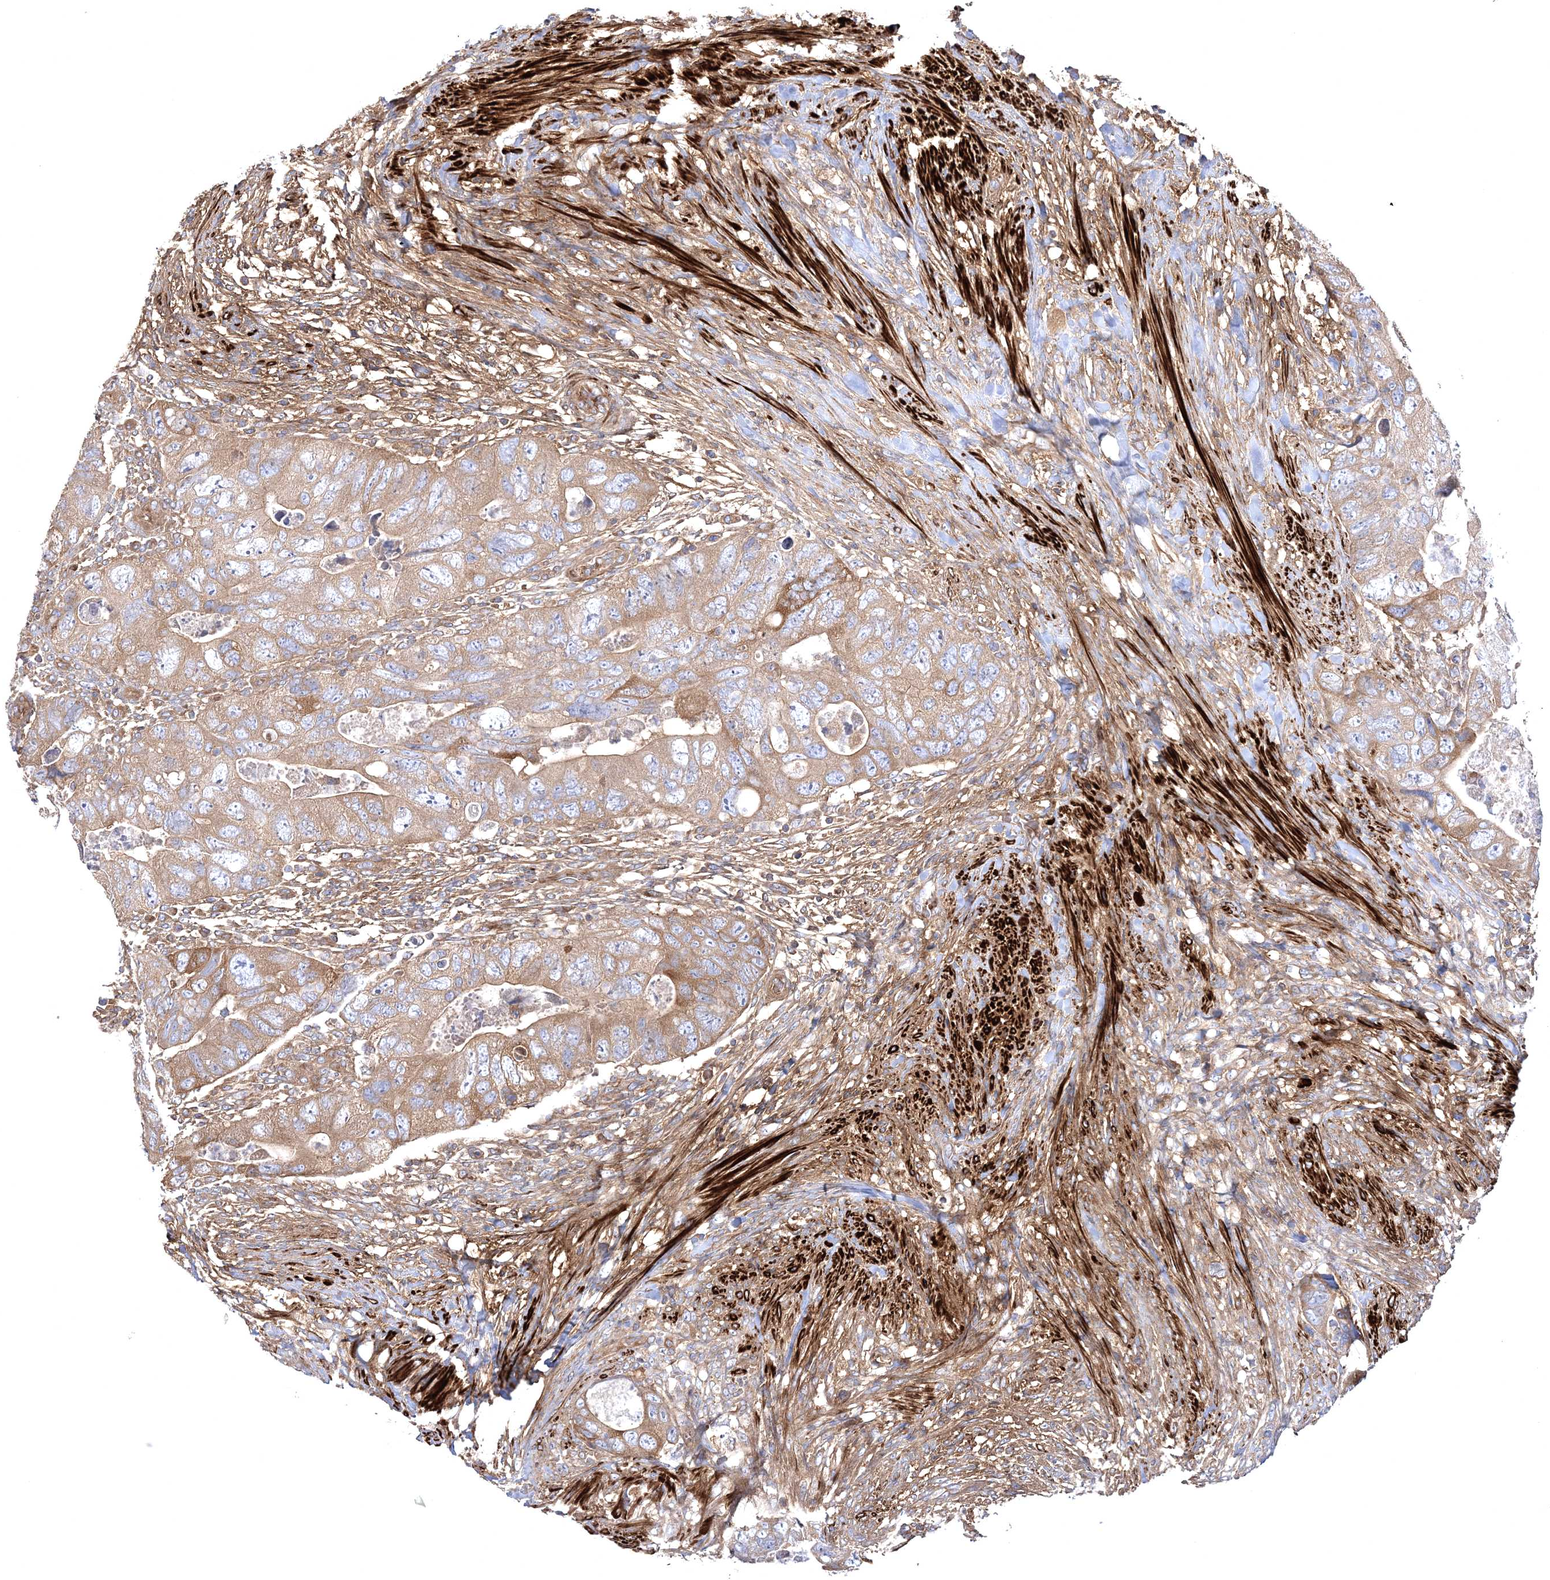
{"staining": {"intensity": "weak", "quantity": ">75%", "location": "cytoplasmic/membranous"}, "tissue": "colorectal cancer", "cell_type": "Tumor cells", "image_type": "cancer", "snomed": [{"axis": "morphology", "description": "Adenocarcinoma, NOS"}, {"axis": "topography", "description": "Rectum"}], "caption": "DAB (3,3'-diaminobenzidine) immunohistochemical staining of colorectal adenocarcinoma reveals weak cytoplasmic/membranous protein staining in about >75% of tumor cells.", "gene": "ZSWIM6", "patient": {"sex": "male", "age": 63}}